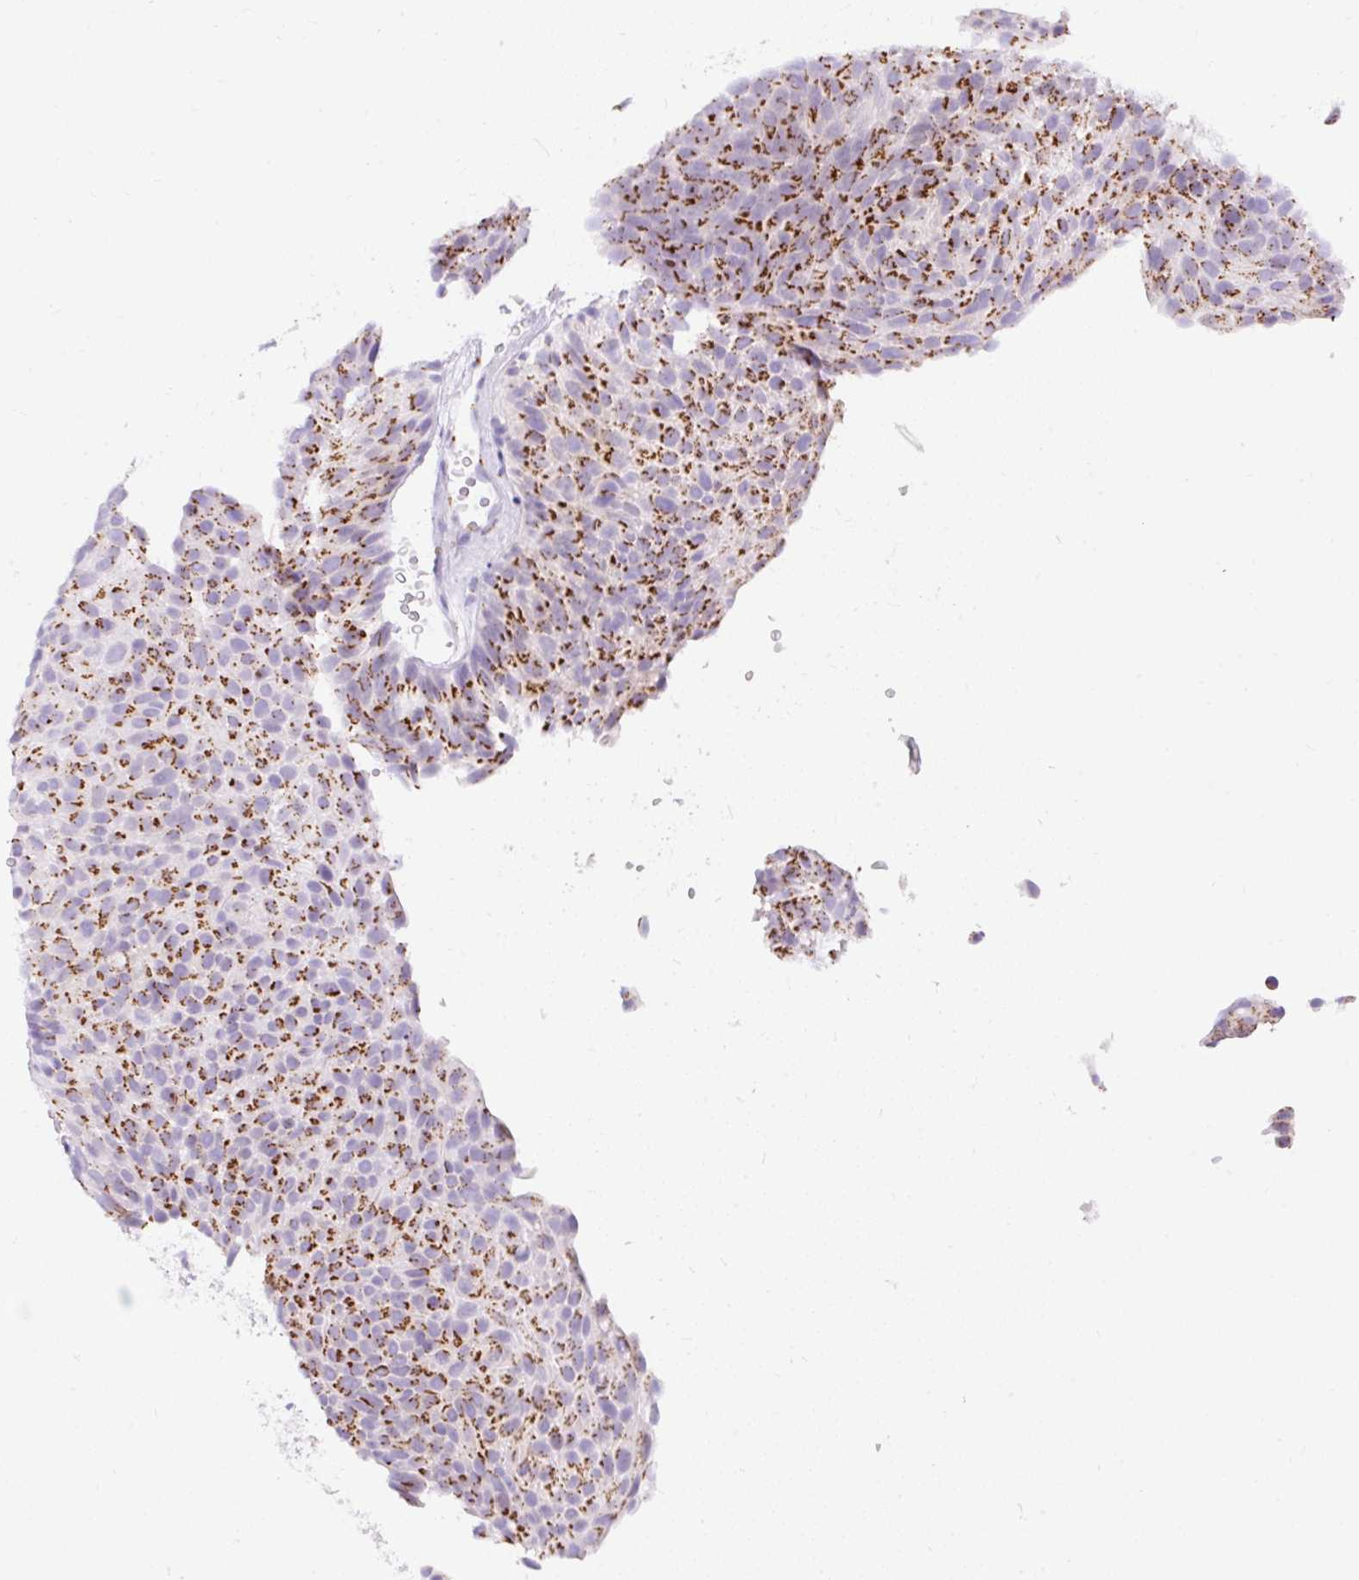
{"staining": {"intensity": "strong", "quantity": ">75%", "location": "cytoplasmic/membranous"}, "tissue": "urothelial cancer", "cell_type": "Tumor cells", "image_type": "cancer", "snomed": [{"axis": "morphology", "description": "Urothelial carcinoma, Low grade"}, {"axis": "topography", "description": "Urinary bladder"}], "caption": "Immunohistochemistry (IHC) (DAB (3,3'-diaminobenzidine)) staining of human low-grade urothelial carcinoma reveals strong cytoplasmic/membranous protein expression in approximately >75% of tumor cells.", "gene": "GOLGA8A", "patient": {"sex": "male", "age": 78}}